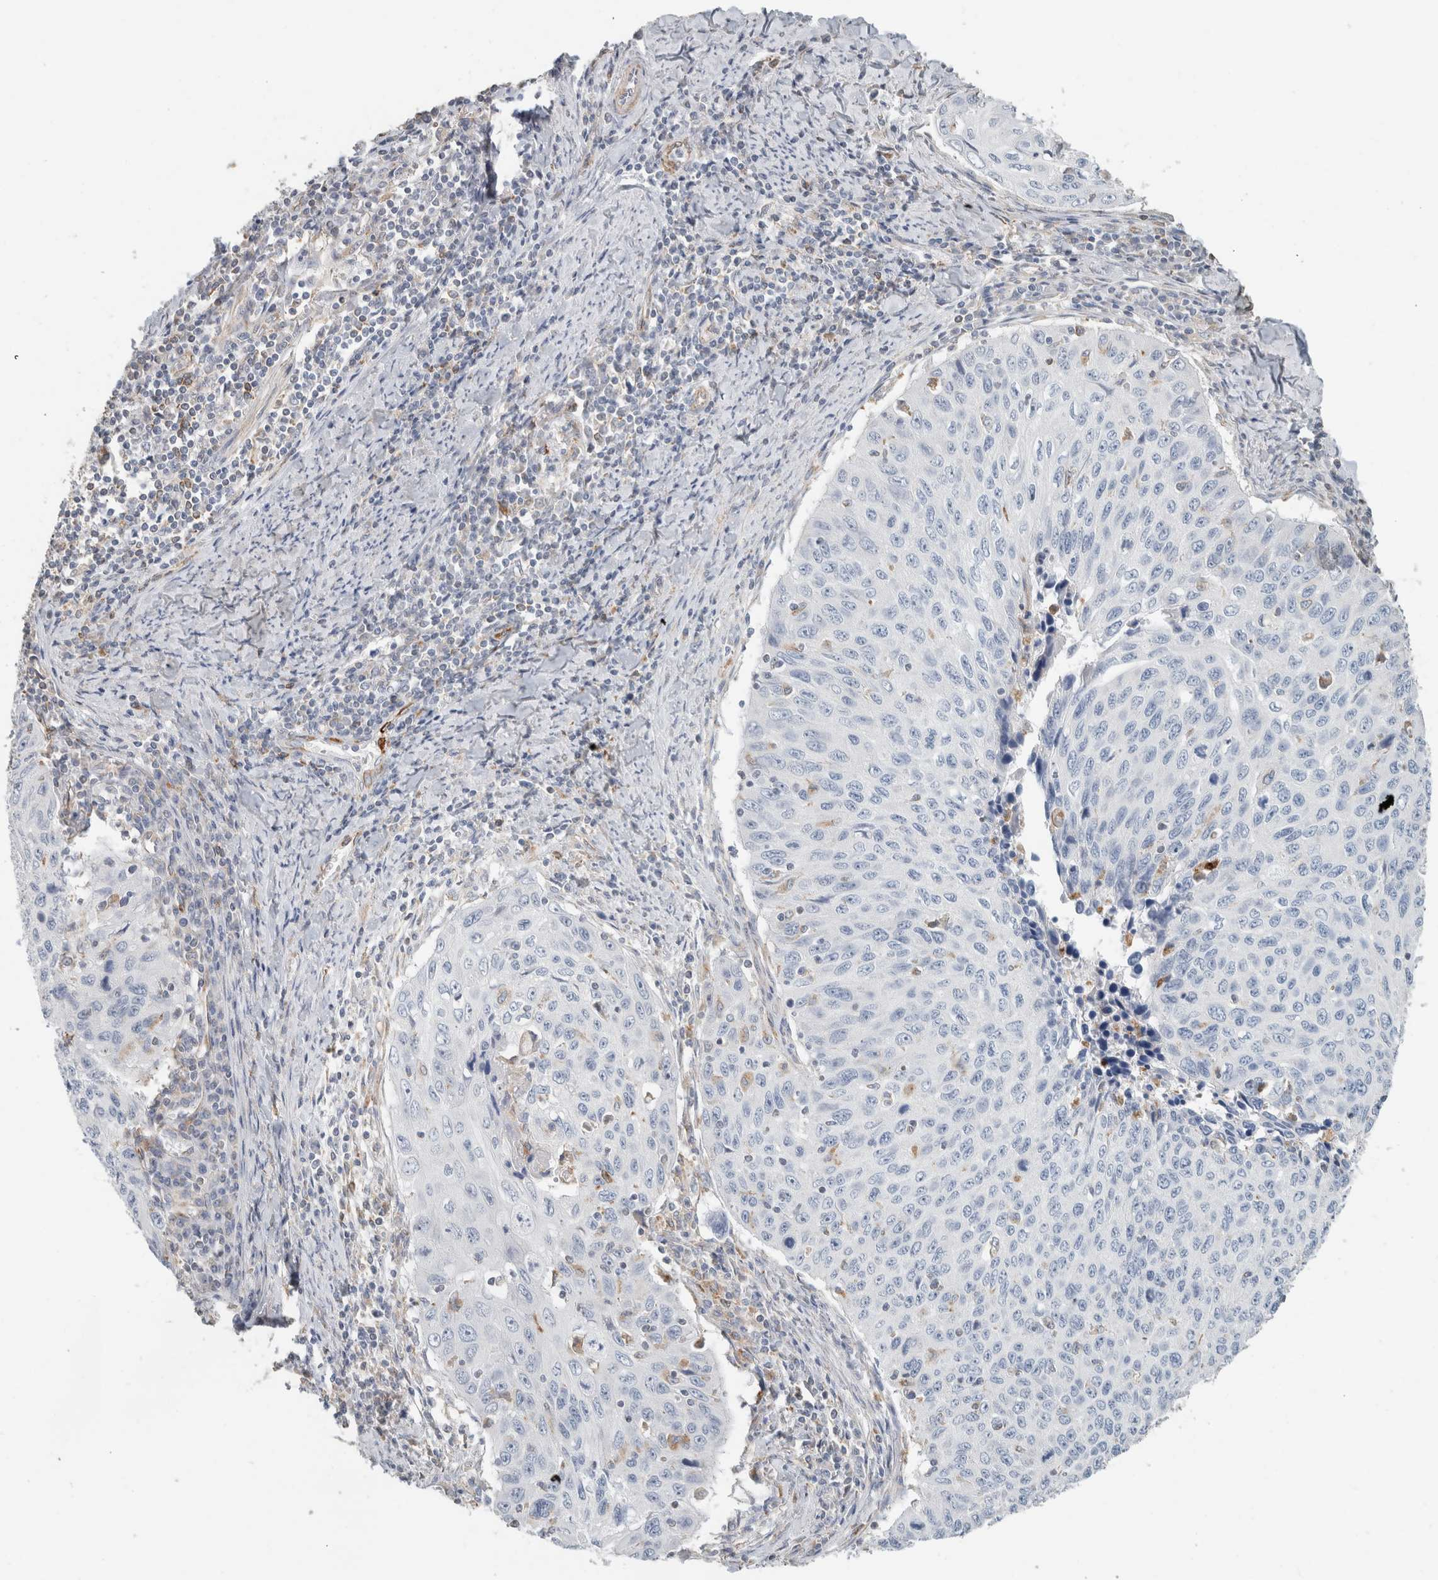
{"staining": {"intensity": "negative", "quantity": "none", "location": "none"}, "tissue": "cervical cancer", "cell_type": "Tumor cells", "image_type": "cancer", "snomed": [{"axis": "morphology", "description": "Squamous cell carcinoma, NOS"}, {"axis": "topography", "description": "Cervix"}], "caption": "Micrograph shows no significant protein expression in tumor cells of cervical cancer (squamous cell carcinoma). The staining was performed using DAB to visualize the protein expression in brown, while the nuclei were stained in blue with hematoxylin (Magnification: 20x).", "gene": "LY86", "patient": {"sex": "female", "age": 53}}